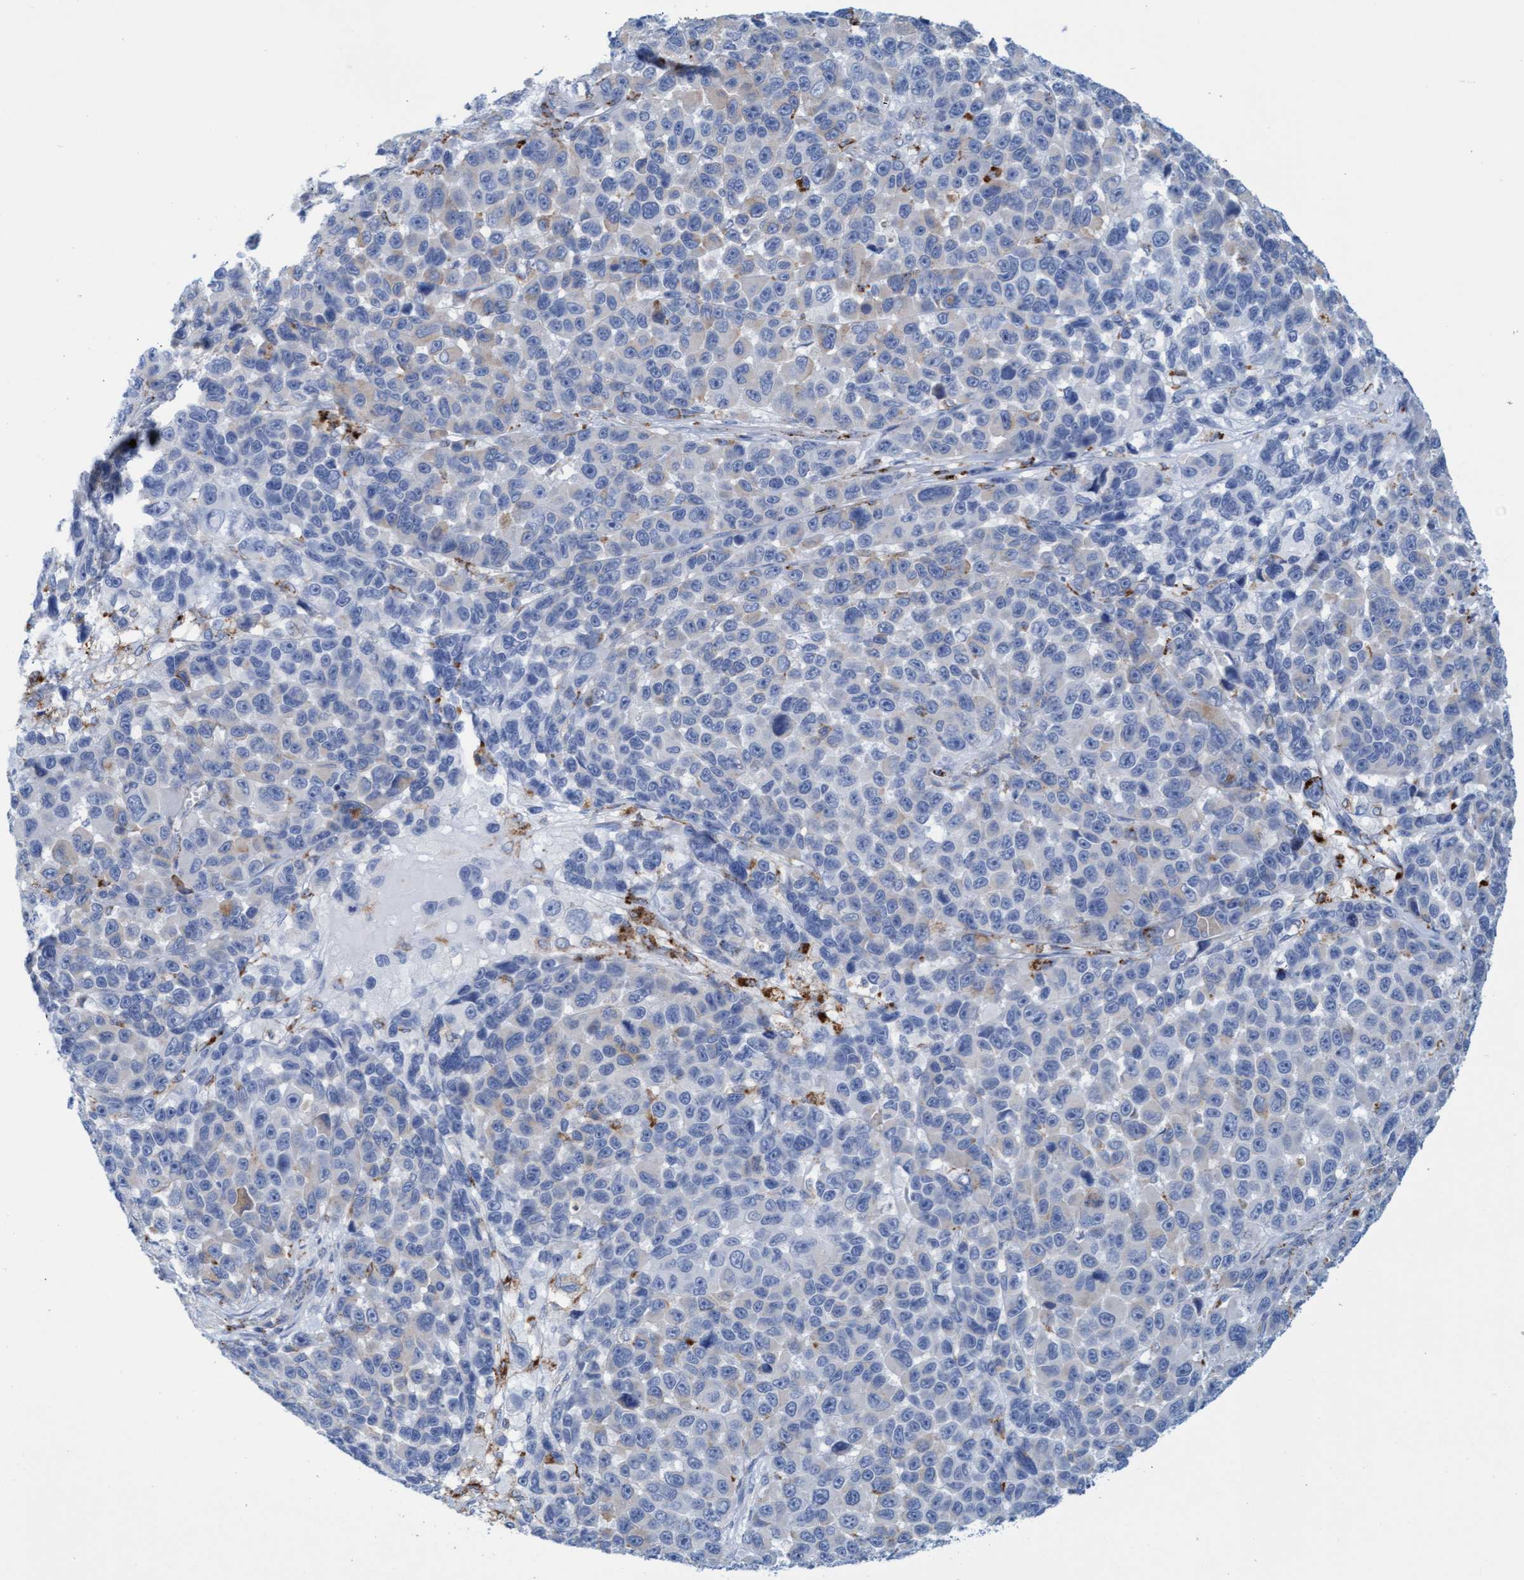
{"staining": {"intensity": "negative", "quantity": "none", "location": "none"}, "tissue": "melanoma", "cell_type": "Tumor cells", "image_type": "cancer", "snomed": [{"axis": "morphology", "description": "Malignant melanoma, NOS"}, {"axis": "topography", "description": "Skin"}], "caption": "DAB immunohistochemical staining of melanoma shows no significant expression in tumor cells. (DAB (3,3'-diaminobenzidine) immunohistochemistry with hematoxylin counter stain).", "gene": "SGSH", "patient": {"sex": "male", "age": 53}}